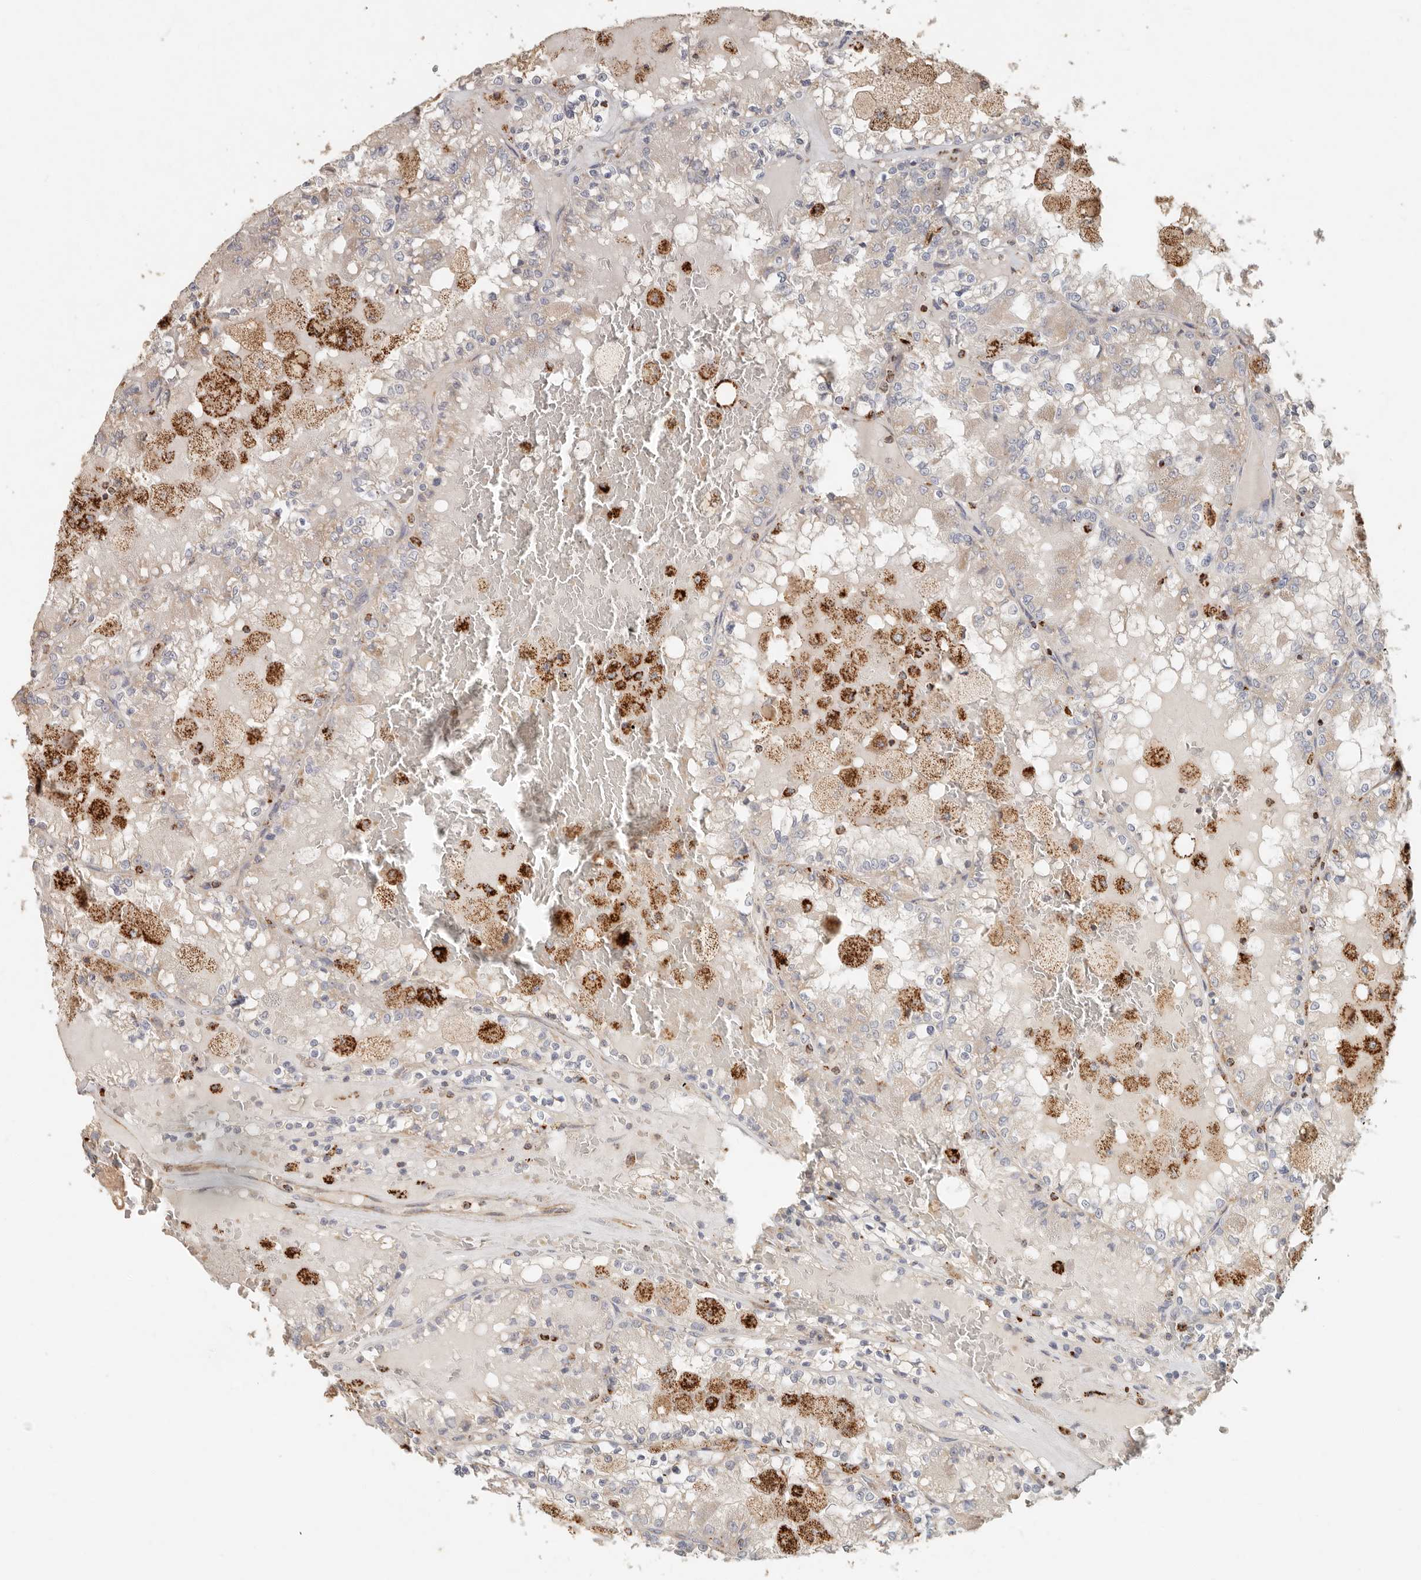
{"staining": {"intensity": "strong", "quantity": "<25%", "location": "cytoplasmic/membranous"}, "tissue": "renal cancer", "cell_type": "Tumor cells", "image_type": "cancer", "snomed": [{"axis": "morphology", "description": "Adenocarcinoma, NOS"}, {"axis": "topography", "description": "Kidney"}], "caption": "This micrograph exhibits IHC staining of human renal cancer, with medium strong cytoplasmic/membranous expression in about <25% of tumor cells.", "gene": "ARHGEF10L", "patient": {"sex": "female", "age": 56}}